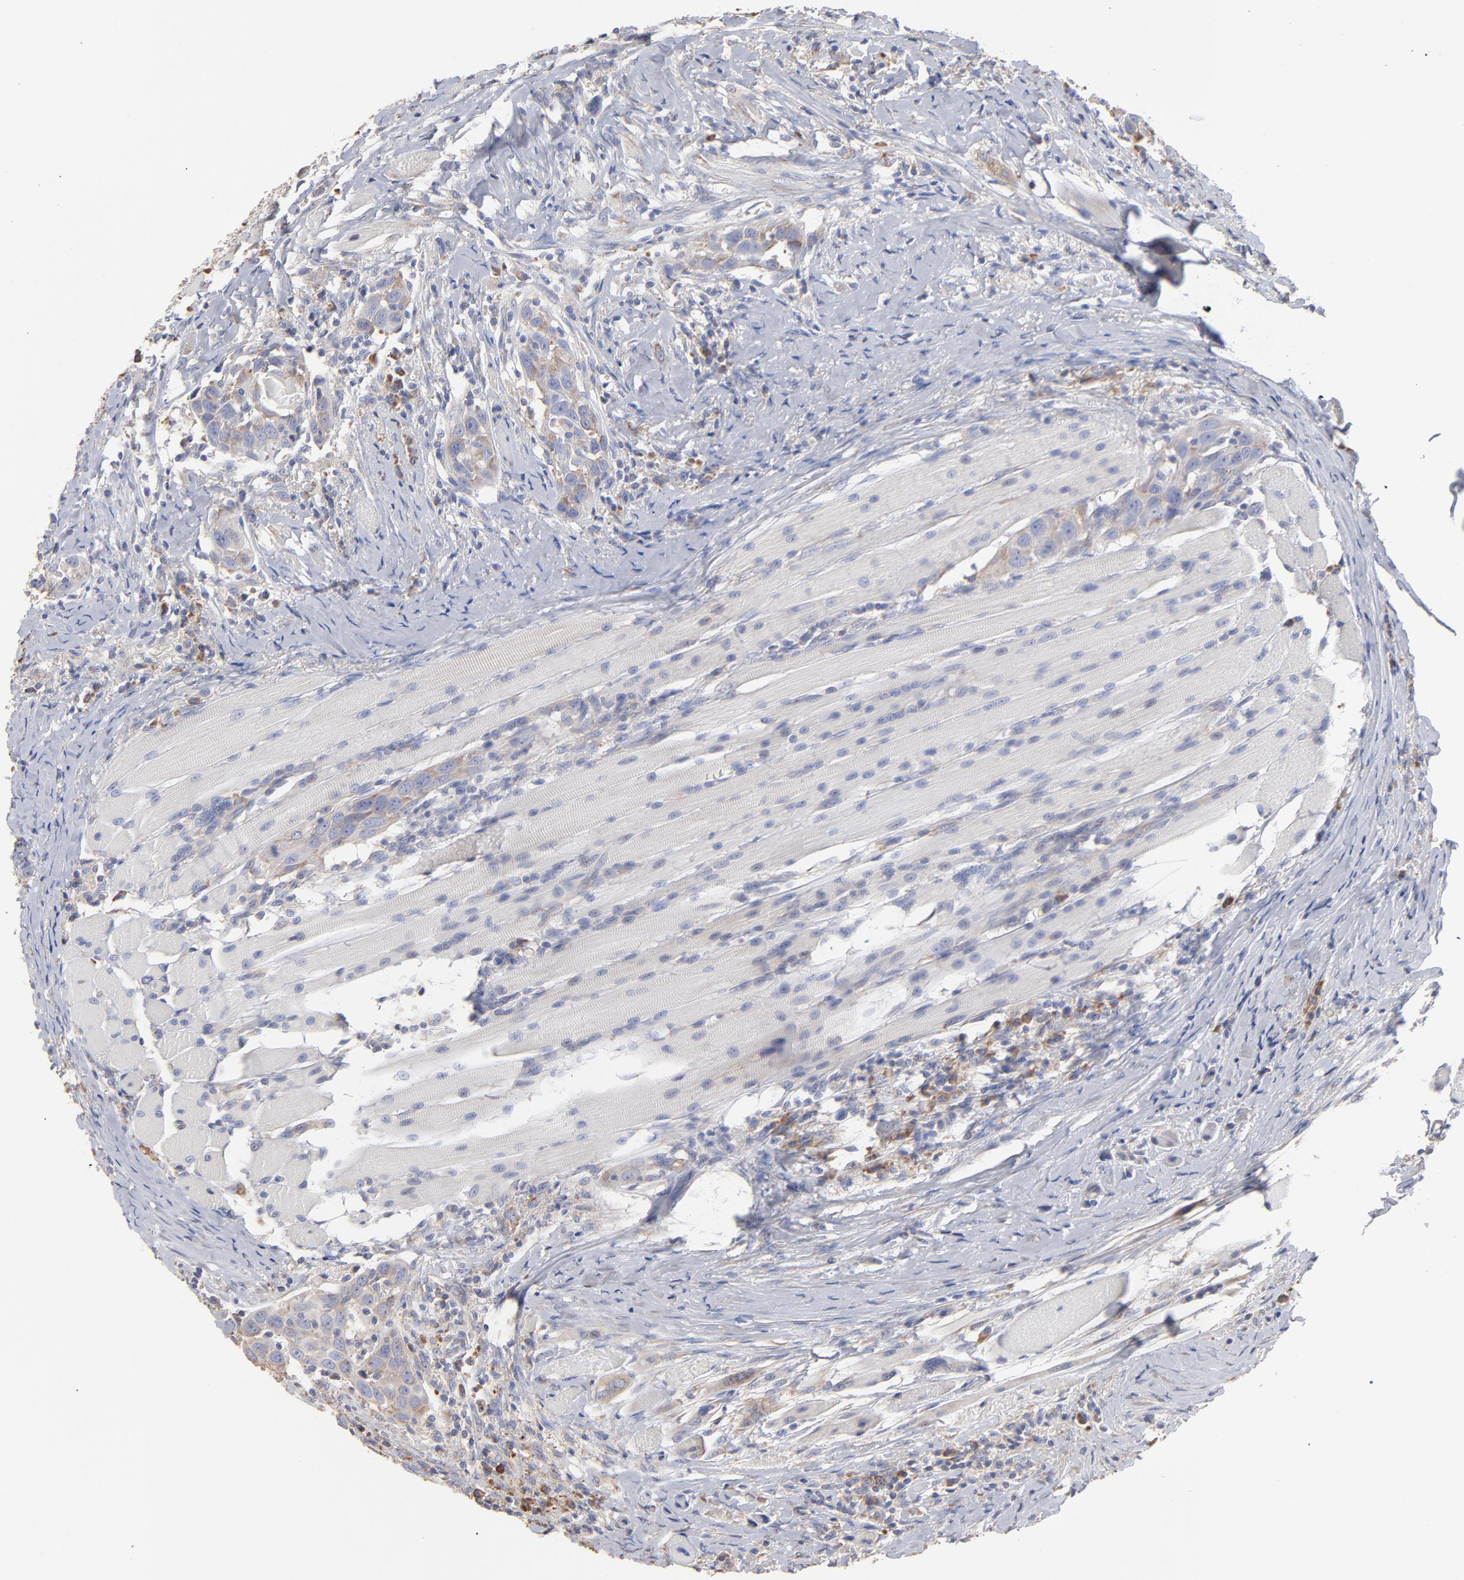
{"staining": {"intensity": "weak", "quantity": ">75%", "location": "cytoplasmic/membranous"}, "tissue": "head and neck cancer", "cell_type": "Tumor cells", "image_type": "cancer", "snomed": [{"axis": "morphology", "description": "Squamous cell carcinoma, NOS"}, {"axis": "topography", "description": "Oral tissue"}, {"axis": "topography", "description": "Head-Neck"}], "caption": "Protein positivity by immunohistochemistry (IHC) exhibits weak cytoplasmic/membranous positivity in about >75% of tumor cells in squamous cell carcinoma (head and neck).", "gene": "RPL3", "patient": {"sex": "female", "age": 50}}